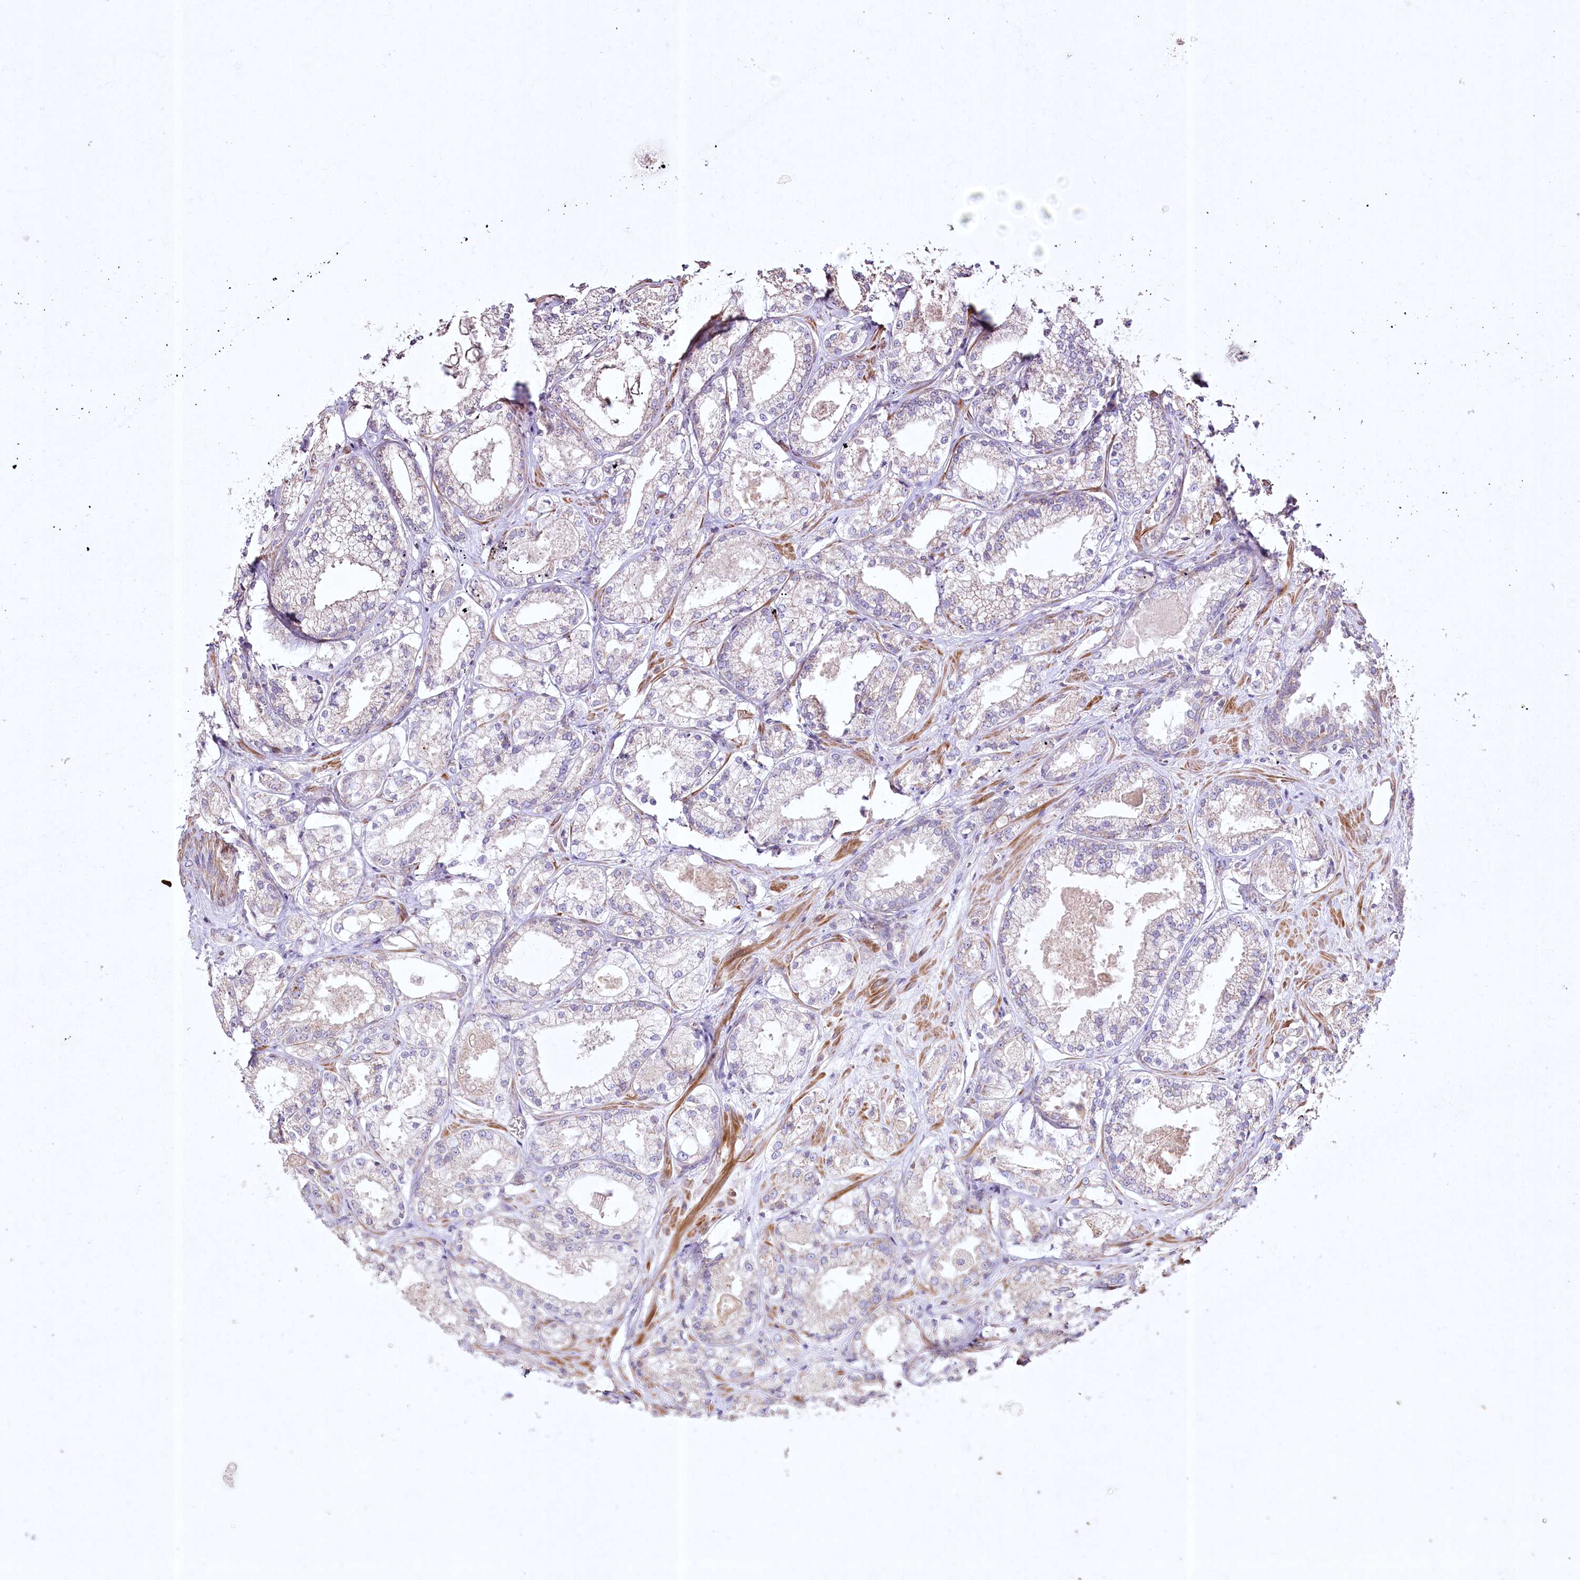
{"staining": {"intensity": "negative", "quantity": "none", "location": "none"}, "tissue": "prostate cancer", "cell_type": "Tumor cells", "image_type": "cancer", "snomed": [{"axis": "morphology", "description": "Adenocarcinoma, Low grade"}, {"axis": "topography", "description": "Prostate"}], "caption": "DAB immunohistochemical staining of human low-grade adenocarcinoma (prostate) reveals no significant expression in tumor cells.", "gene": "SH3TC1", "patient": {"sex": "male", "age": 47}}